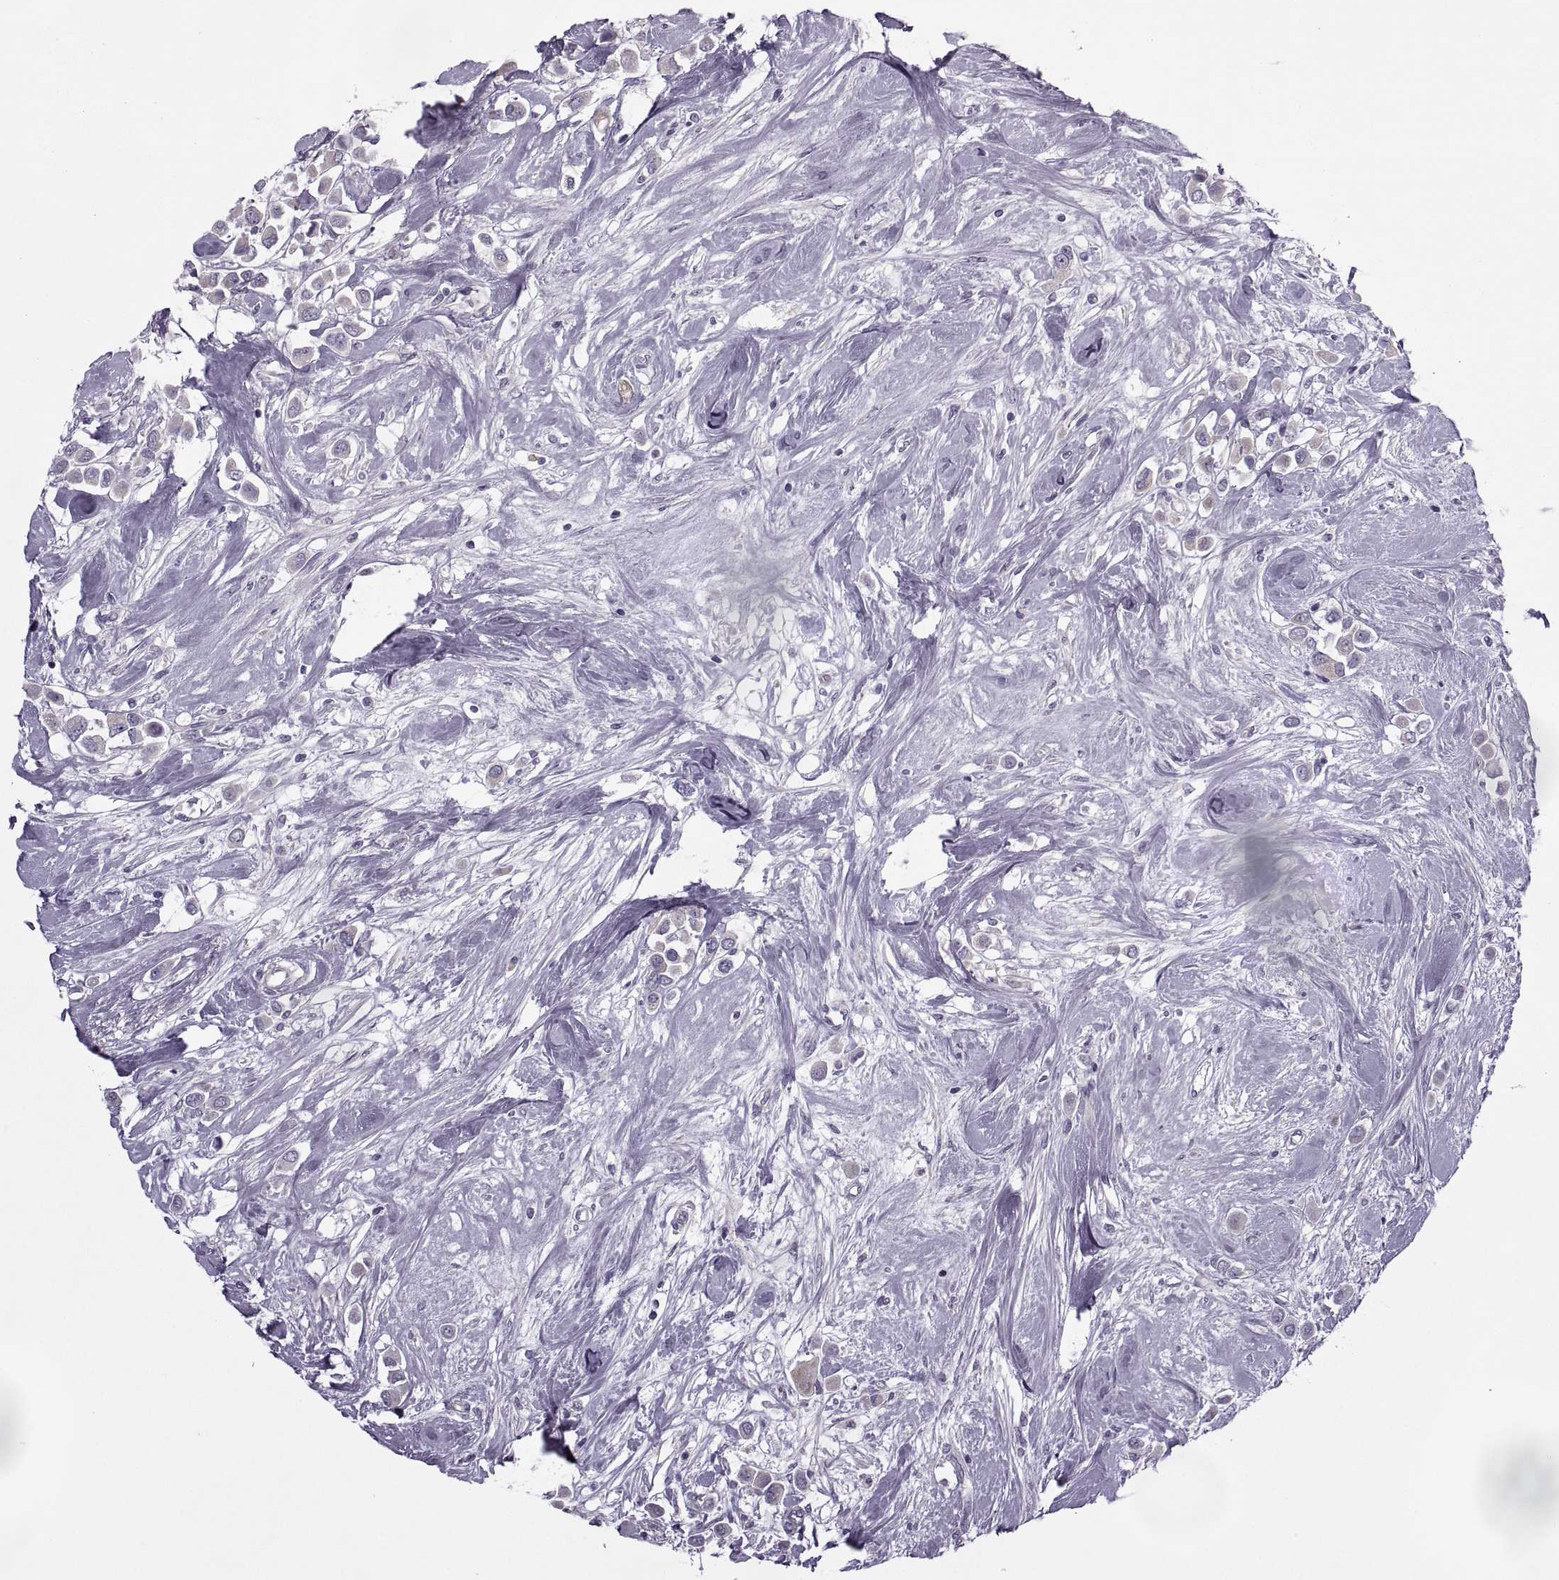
{"staining": {"intensity": "negative", "quantity": "none", "location": "none"}, "tissue": "breast cancer", "cell_type": "Tumor cells", "image_type": "cancer", "snomed": [{"axis": "morphology", "description": "Duct carcinoma"}, {"axis": "topography", "description": "Breast"}], "caption": "Breast cancer was stained to show a protein in brown. There is no significant staining in tumor cells.", "gene": "RIPK4", "patient": {"sex": "female", "age": 61}}